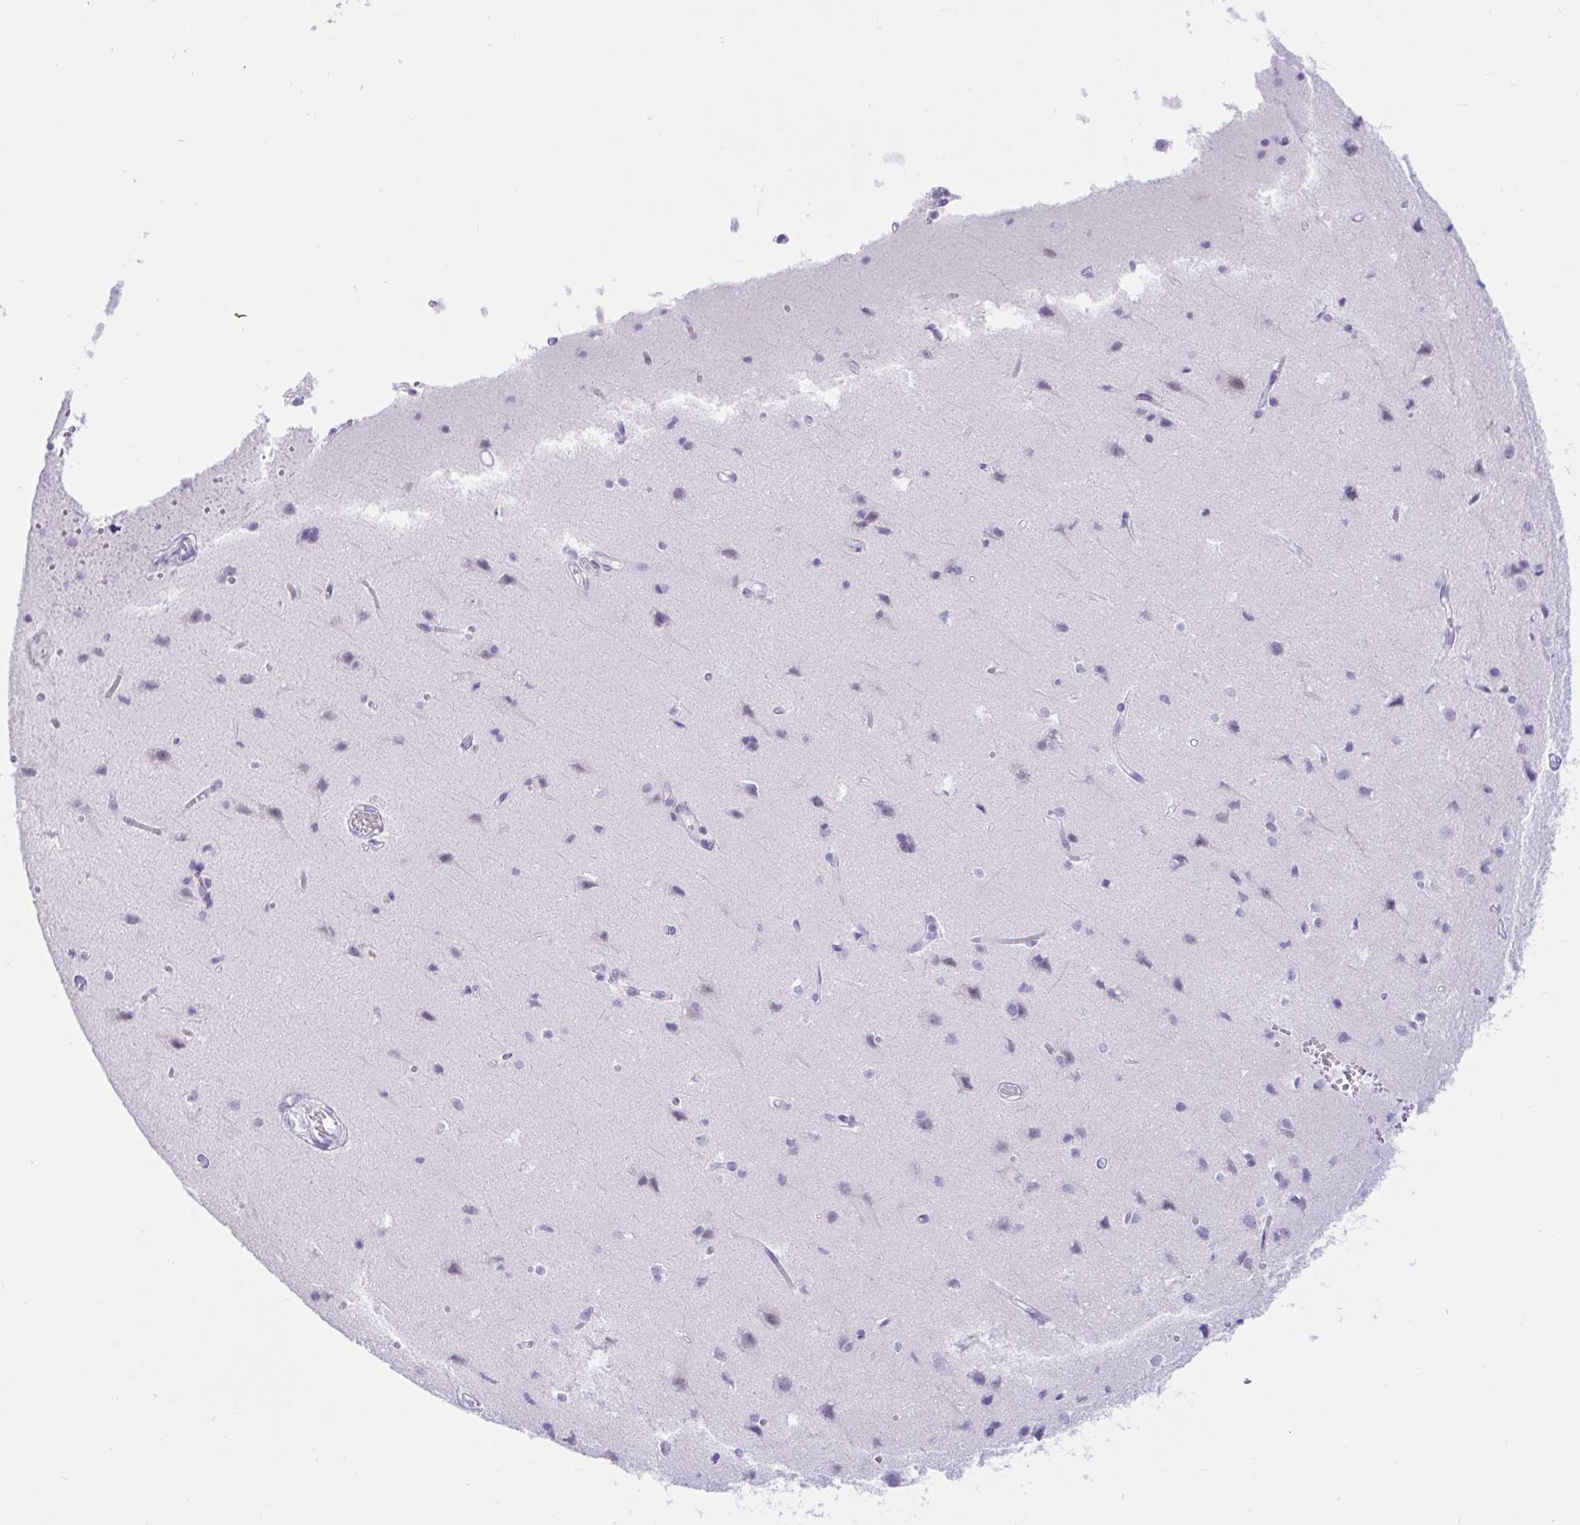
{"staining": {"intensity": "negative", "quantity": "none", "location": "none"}, "tissue": "cerebral cortex", "cell_type": "Endothelial cells", "image_type": "normal", "snomed": [{"axis": "morphology", "description": "Normal tissue, NOS"}, {"axis": "topography", "description": "Cerebral cortex"}], "caption": "An immunohistochemistry image of unremarkable cerebral cortex is shown. There is no staining in endothelial cells of cerebral cortex.", "gene": "BEST1", "patient": {"sex": "male", "age": 37}}